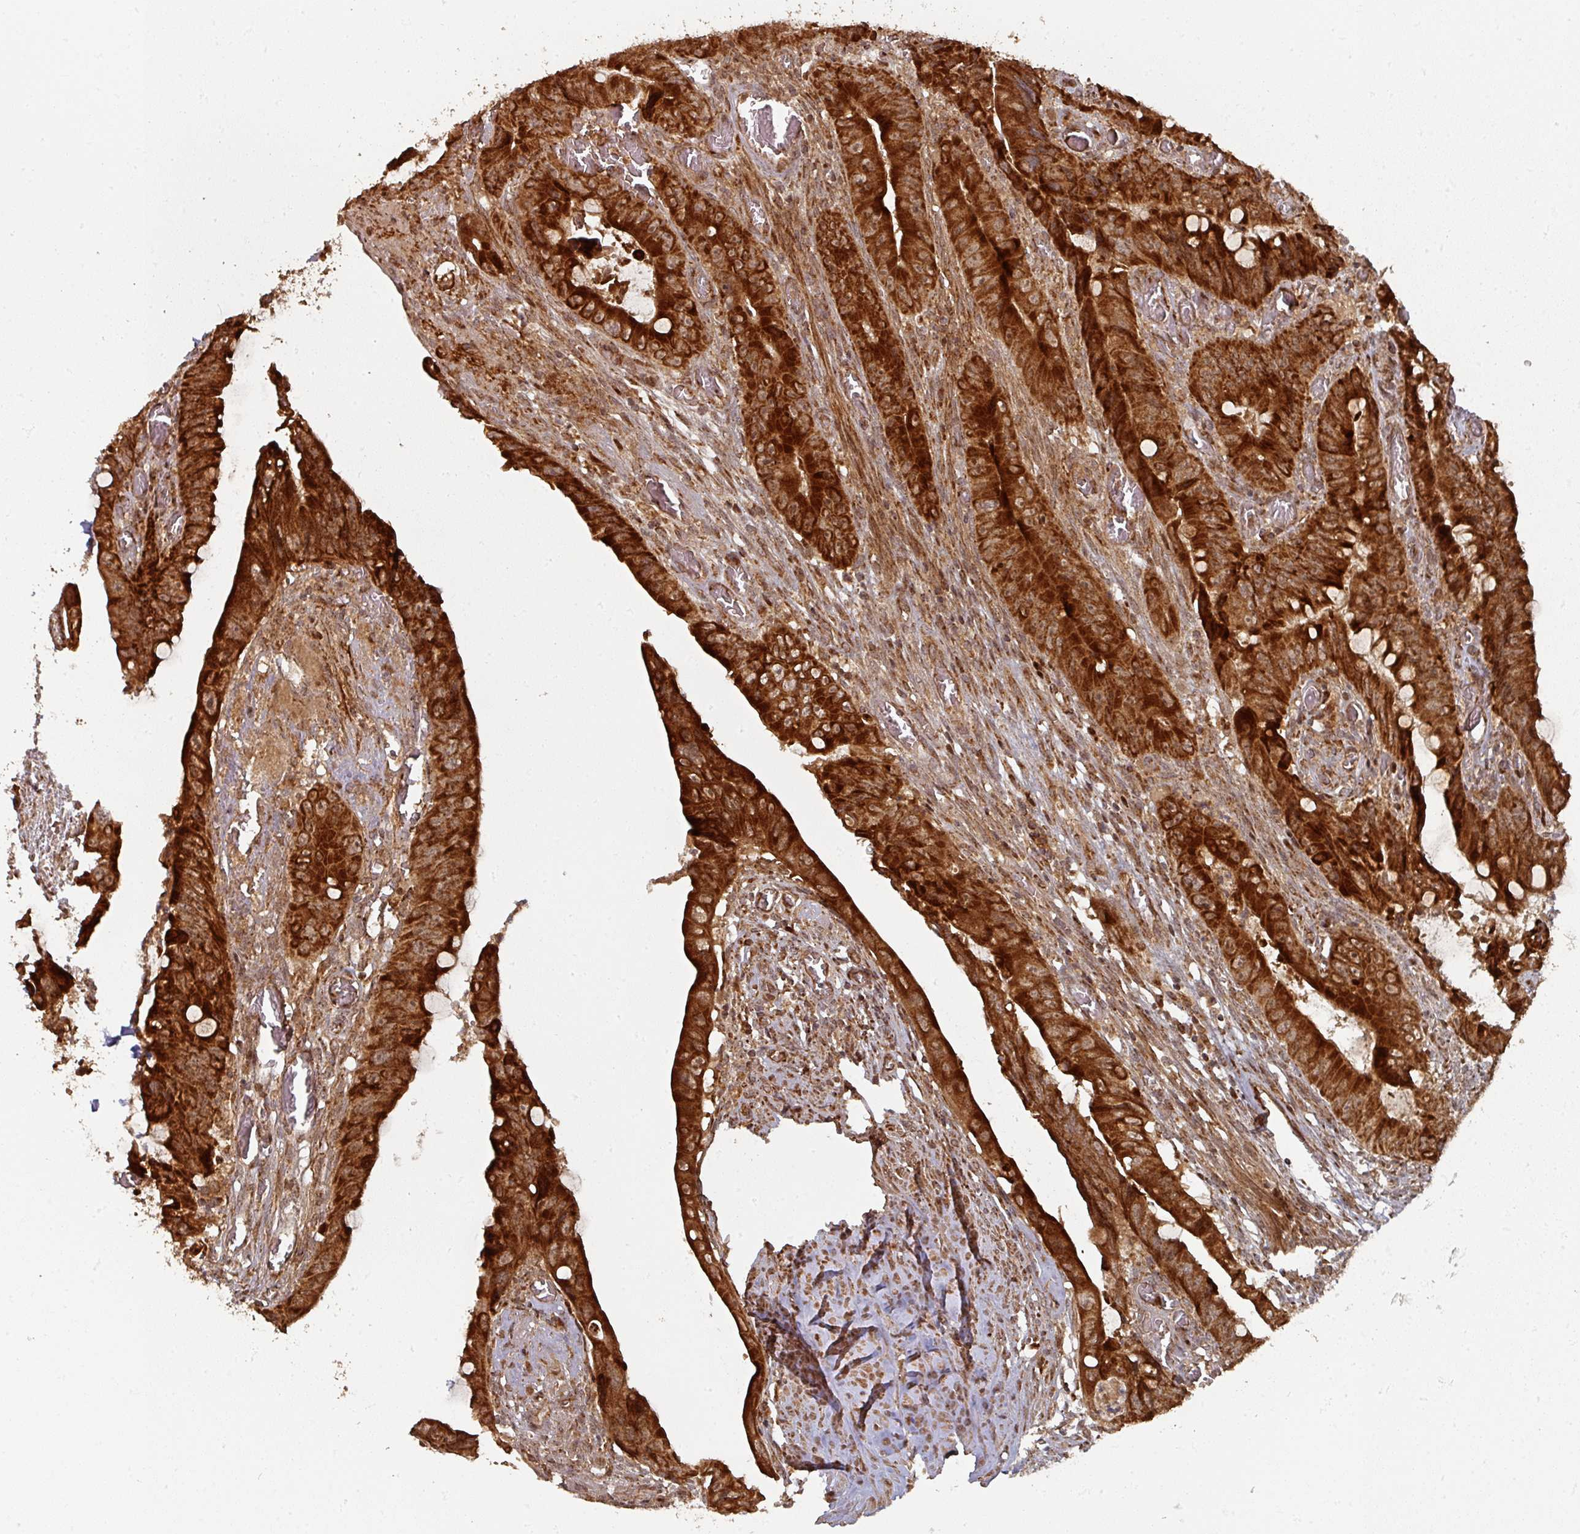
{"staining": {"intensity": "strong", "quantity": ">75%", "location": "cytoplasmic/membranous"}, "tissue": "colorectal cancer", "cell_type": "Tumor cells", "image_type": "cancer", "snomed": [{"axis": "morphology", "description": "Adenocarcinoma, NOS"}, {"axis": "topography", "description": "Rectum"}], "caption": "Adenocarcinoma (colorectal) stained with a brown dye exhibits strong cytoplasmic/membranous positive expression in about >75% of tumor cells.", "gene": "DNAJC7", "patient": {"sex": "male", "age": 78}}